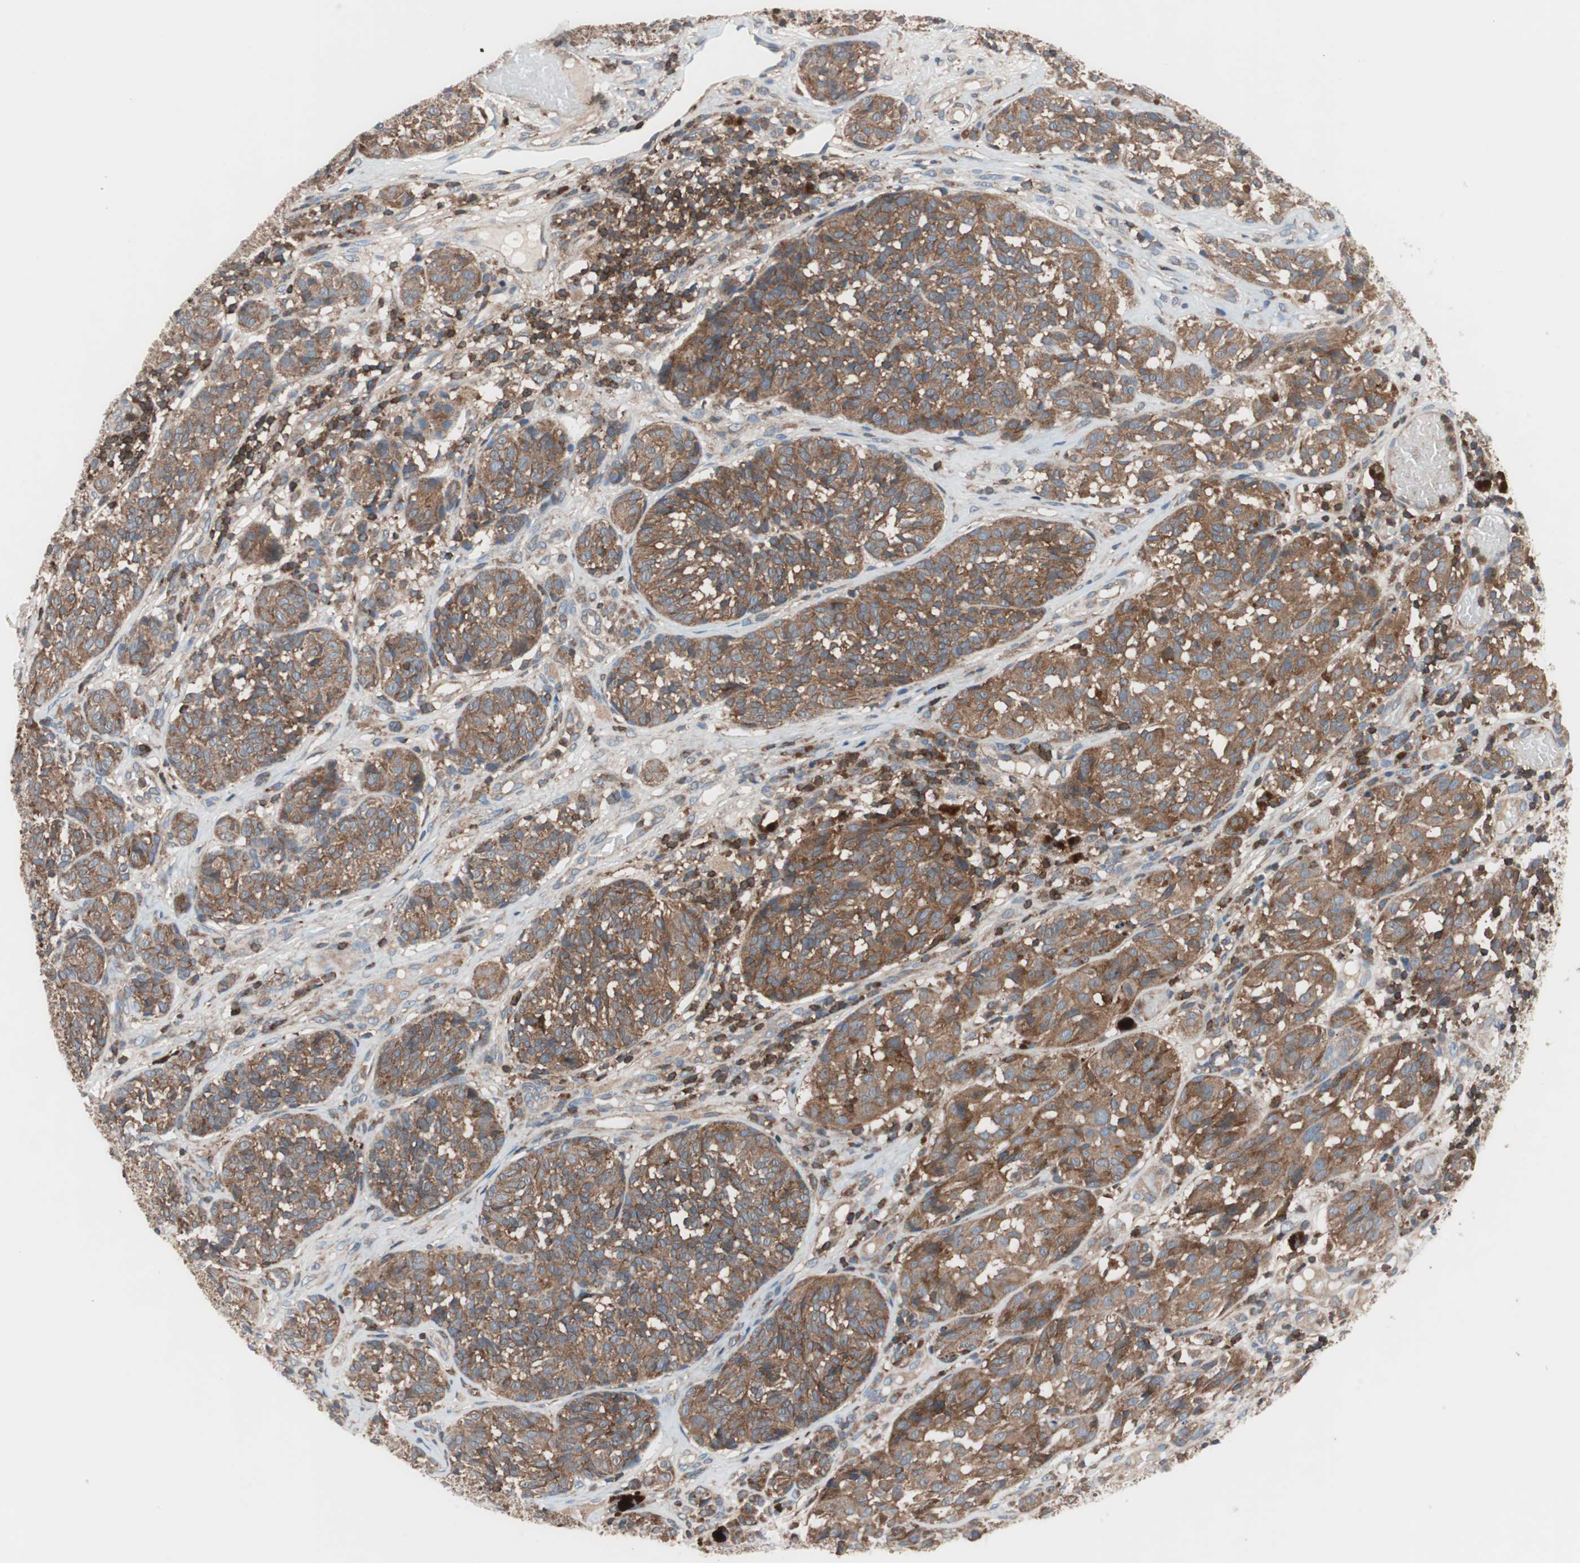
{"staining": {"intensity": "moderate", "quantity": ">75%", "location": "cytoplasmic/membranous"}, "tissue": "melanoma", "cell_type": "Tumor cells", "image_type": "cancer", "snomed": [{"axis": "morphology", "description": "Malignant melanoma, NOS"}, {"axis": "topography", "description": "Skin"}], "caption": "Immunohistochemistry micrograph of neoplastic tissue: malignant melanoma stained using IHC exhibits medium levels of moderate protein expression localized specifically in the cytoplasmic/membranous of tumor cells, appearing as a cytoplasmic/membranous brown color.", "gene": "PIK3R1", "patient": {"sex": "female", "age": 46}}